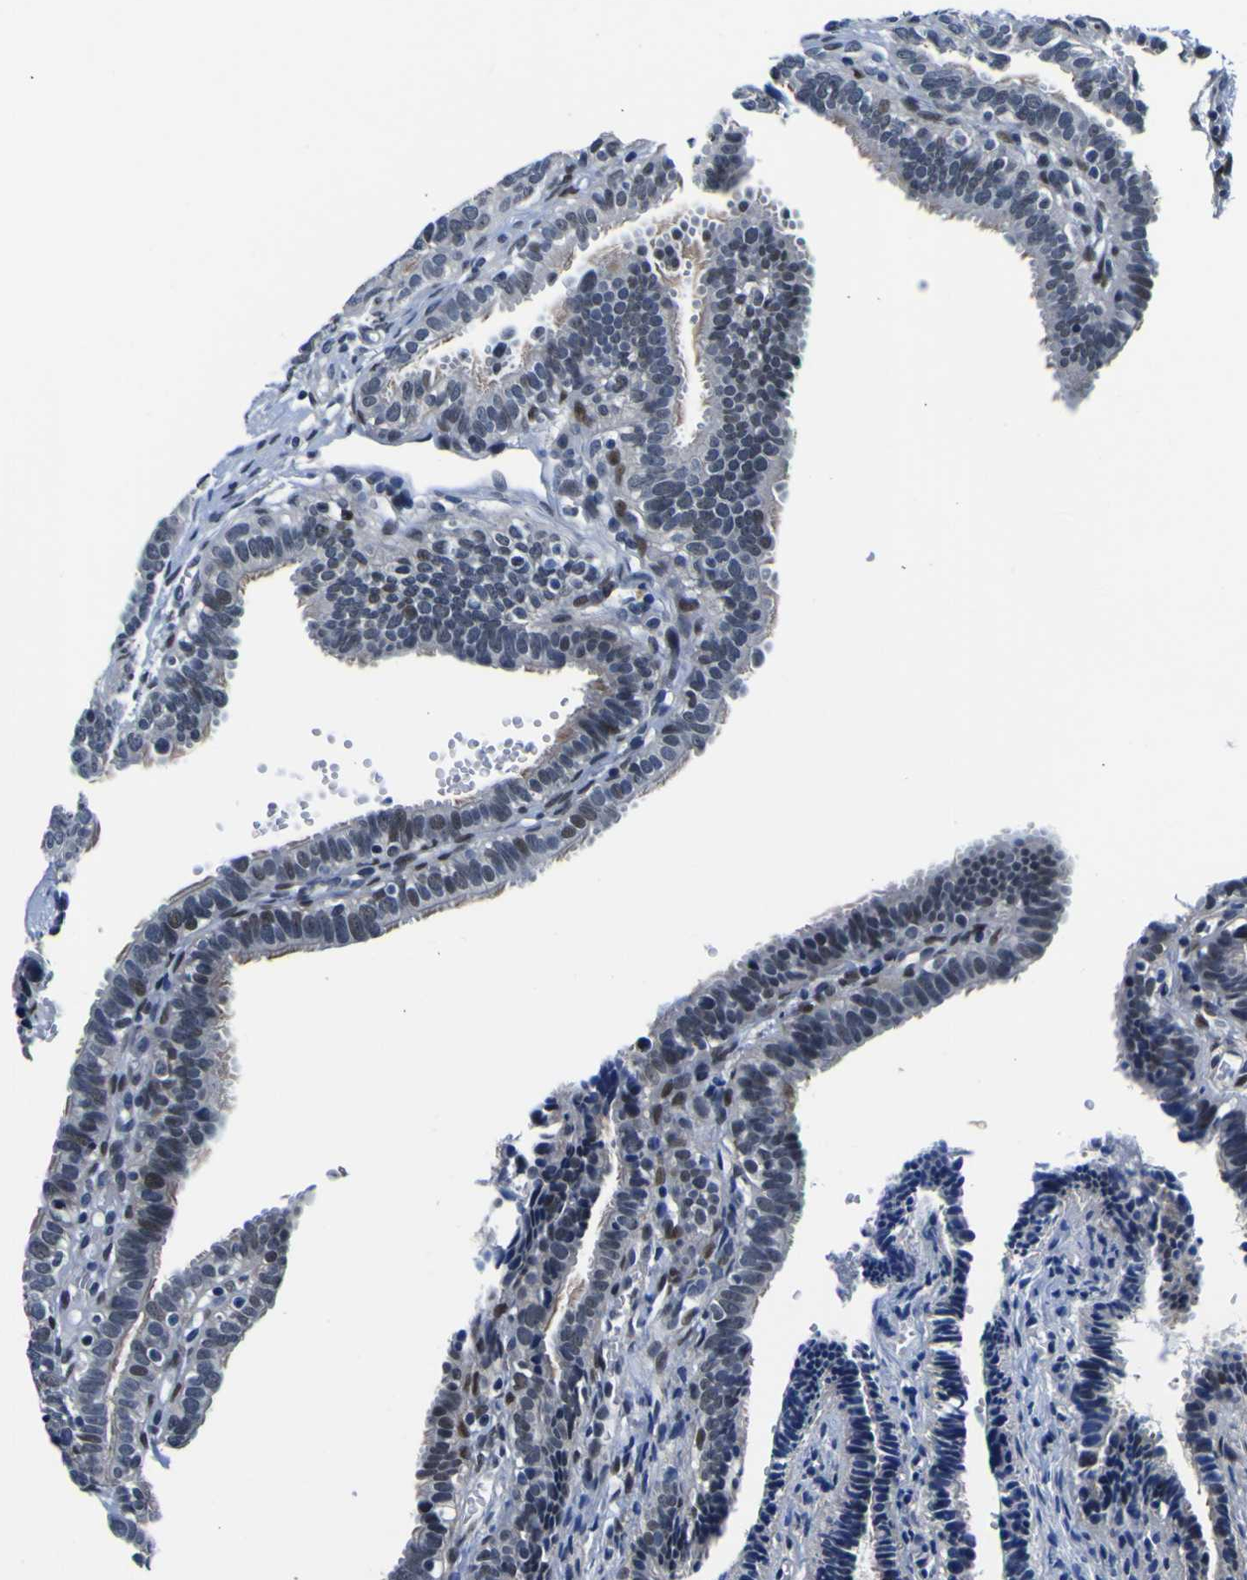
{"staining": {"intensity": "weak", "quantity": "25%-75%", "location": "nuclear"}, "tissue": "fallopian tube", "cell_type": "Glandular cells", "image_type": "normal", "snomed": [{"axis": "morphology", "description": "Normal tissue, NOS"}, {"axis": "topography", "description": "Fallopian tube"}, {"axis": "topography", "description": "Placenta"}], "caption": "This is an image of immunohistochemistry (IHC) staining of normal fallopian tube, which shows weak positivity in the nuclear of glandular cells.", "gene": "CUL4B", "patient": {"sex": "female", "age": 34}}